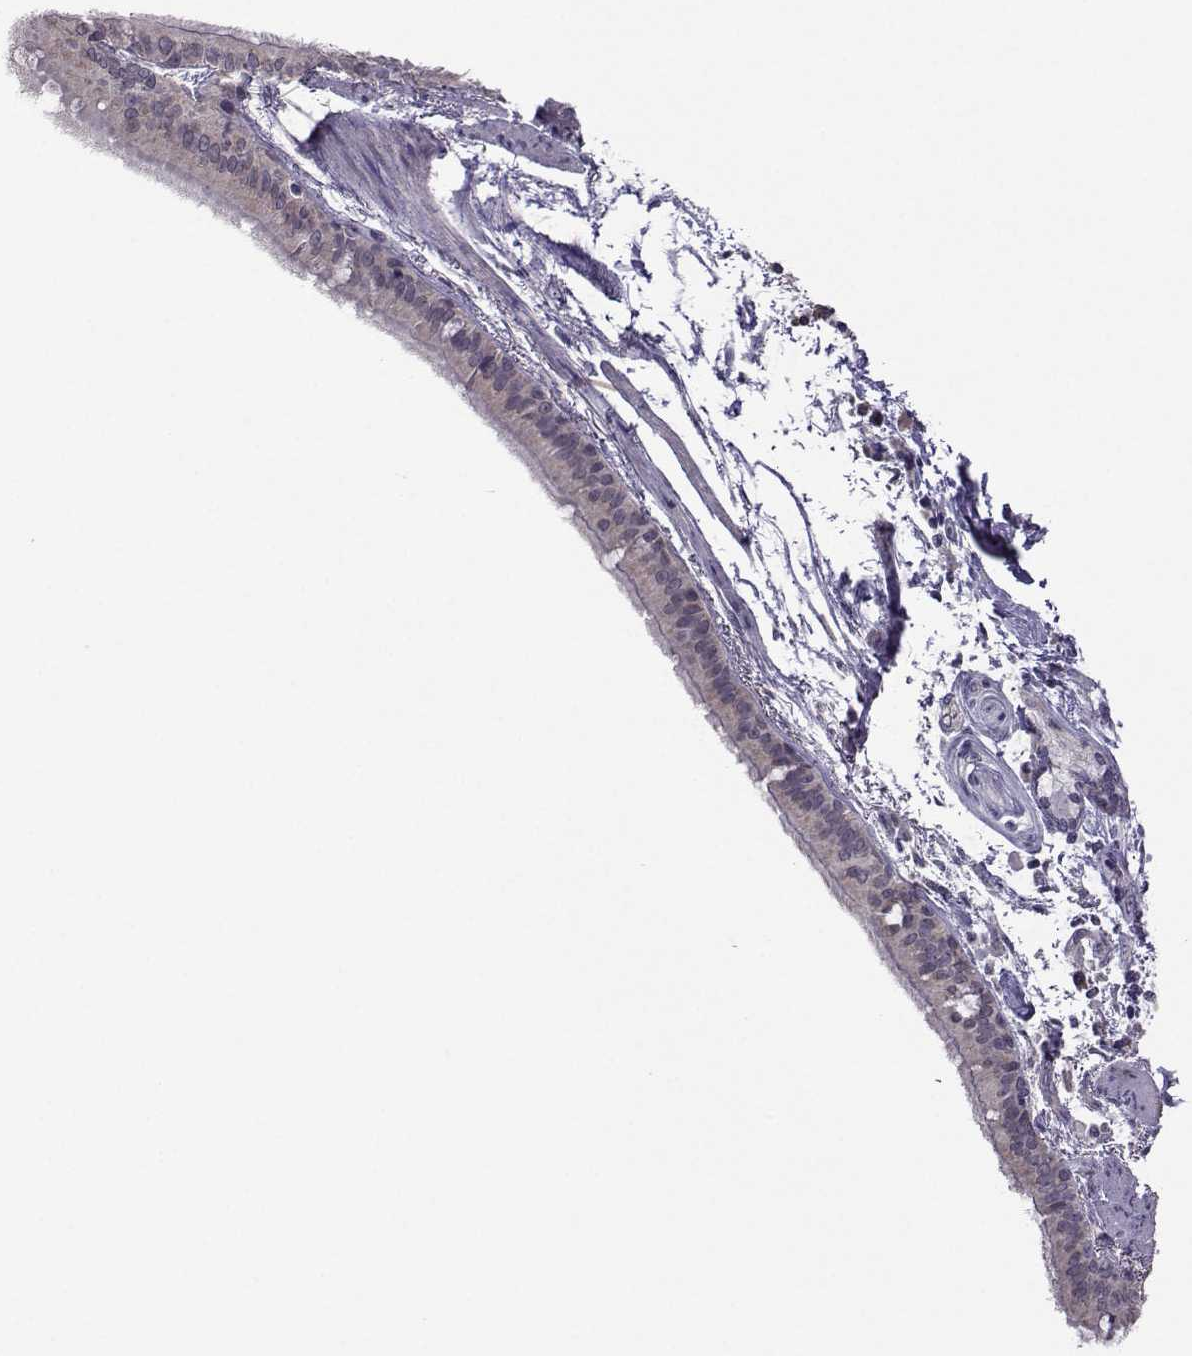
{"staining": {"intensity": "weak", "quantity": "25%-75%", "location": "cytoplasmic/membranous"}, "tissue": "bronchus", "cell_type": "Respiratory epithelial cells", "image_type": "normal", "snomed": [{"axis": "morphology", "description": "Normal tissue, NOS"}, {"axis": "morphology", "description": "Squamous cell carcinoma, NOS"}, {"axis": "topography", "description": "Bronchus"}, {"axis": "topography", "description": "Lung"}], "caption": "Bronchus stained with DAB IHC demonstrates low levels of weak cytoplasmic/membranous expression in about 25%-75% of respiratory epithelial cells.", "gene": "DDX20", "patient": {"sex": "male", "age": 69}}